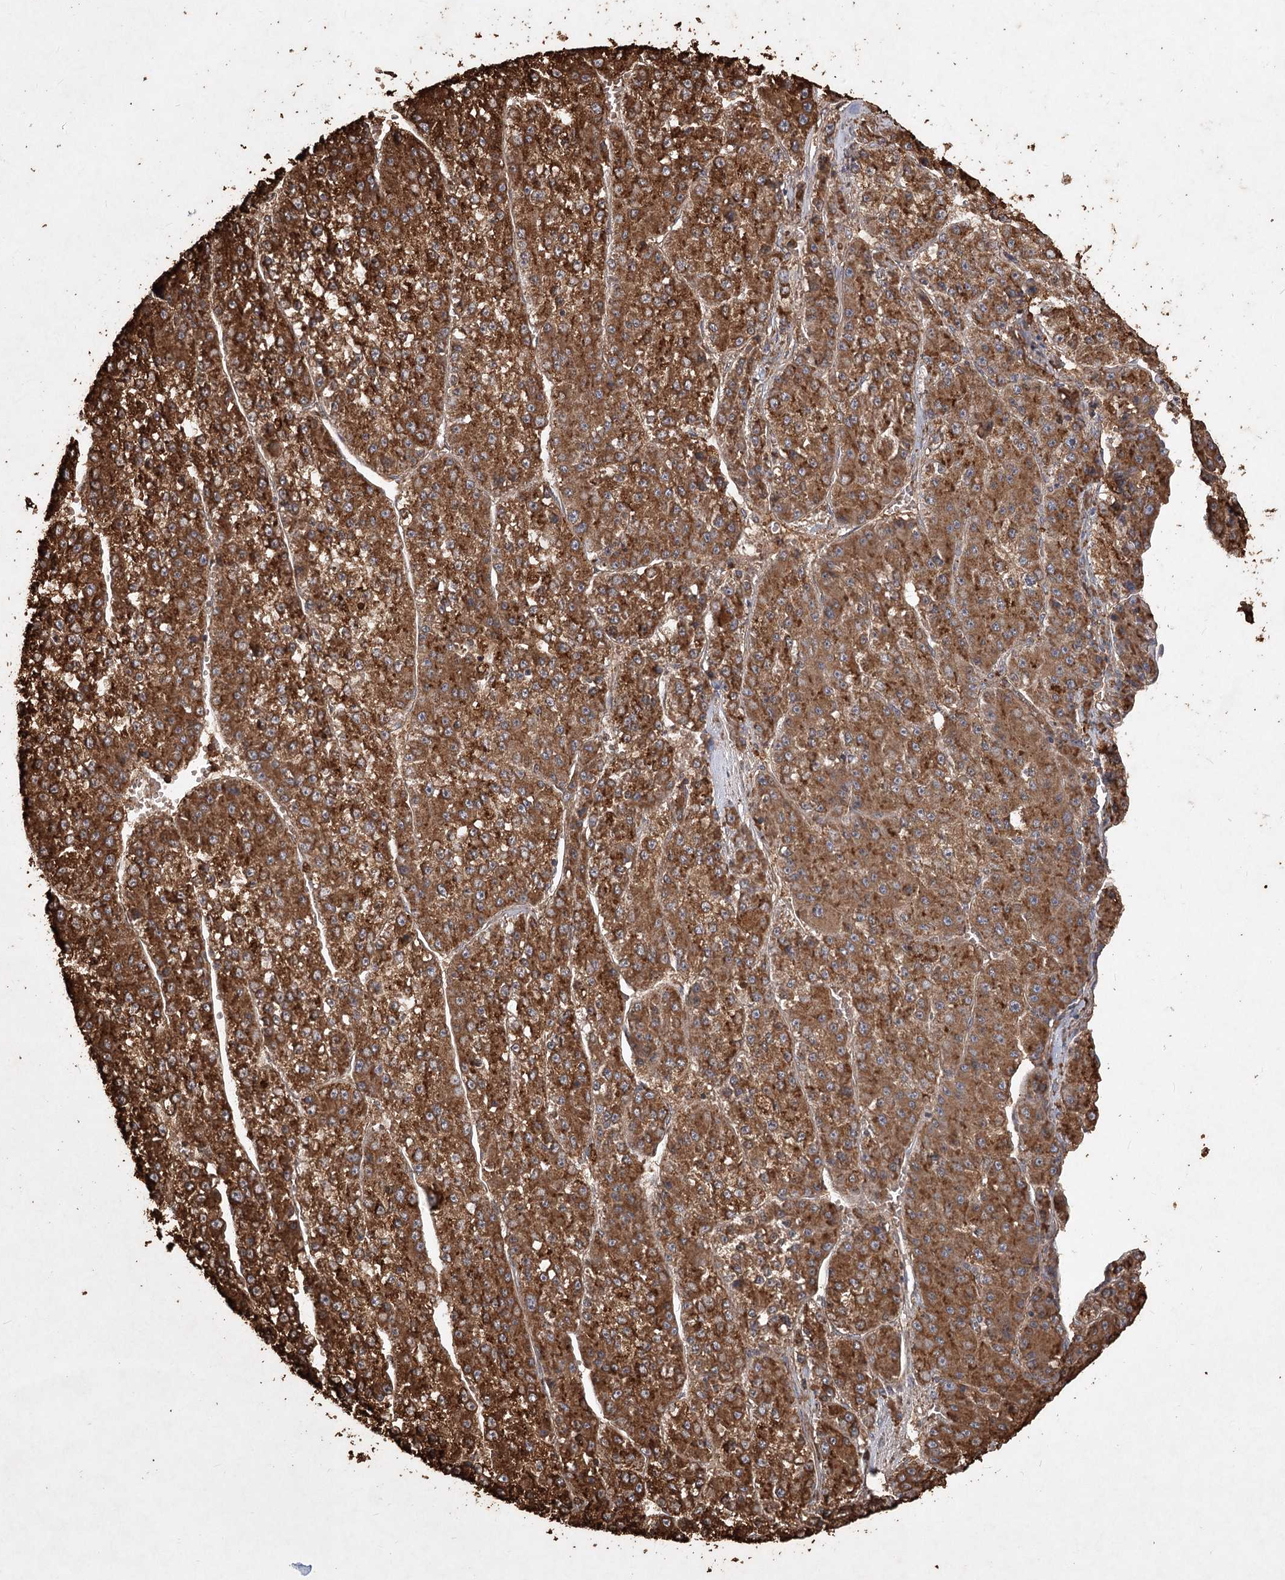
{"staining": {"intensity": "strong", "quantity": ">75%", "location": "cytoplasmic/membranous"}, "tissue": "liver cancer", "cell_type": "Tumor cells", "image_type": "cancer", "snomed": [{"axis": "morphology", "description": "Carcinoma, Hepatocellular, NOS"}, {"axis": "topography", "description": "Liver"}], "caption": "High-power microscopy captured an IHC micrograph of liver hepatocellular carcinoma, revealing strong cytoplasmic/membranous expression in about >75% of tumor cells. The staining was performed using DAB (3,3'-diaminobenzidine), with brown indicating positive protein expression. Nuclei are stained blue with hematoxylin.", "gene": "PIK3C2A", "patient": {"sex": "female", "age": 73}}